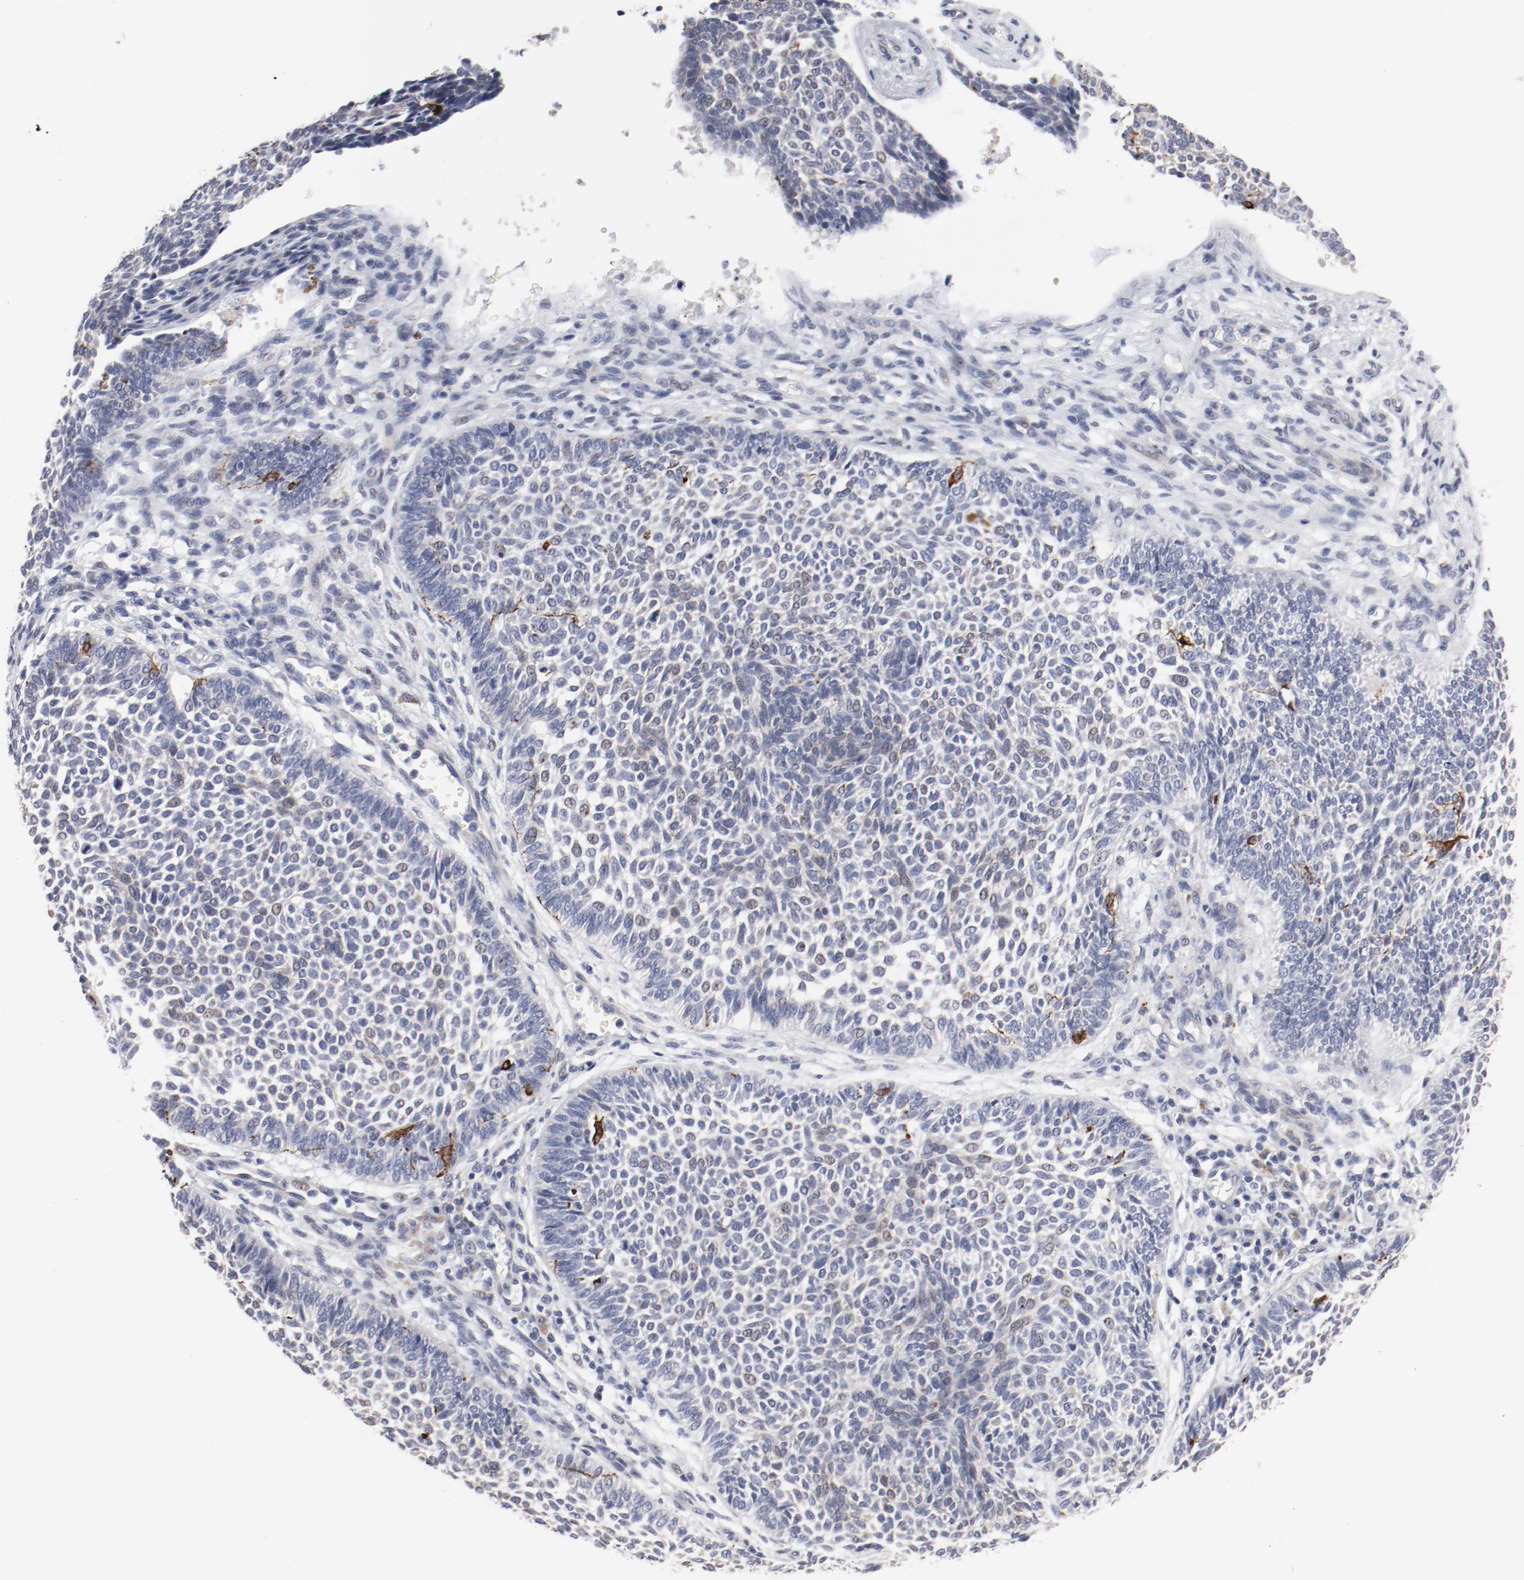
{"staining": {"intensity": "strong", "quantity": "<25%", "location": "cytoplasmic/membranous"}, "tissue": "skin cancer", "cell_type": "Tumor cells", "image_type": "cancer", "snomed": [{"axis": "morphology", "description": "Normal tissue, NOS"}, {"axis": "morphology", "description": "Basal cell carcinoma"}, {"axis": "topography", "description": "Skin"}], "caption": "A brown stain labels strong cytoplasmic/membranous positivity of a protein in skin cancer (basal cell carcinoma) tumor cells. Nuclei are stained in blue.", "gene": "GPR143", "patient": {"sex": "male", "age": 87}}